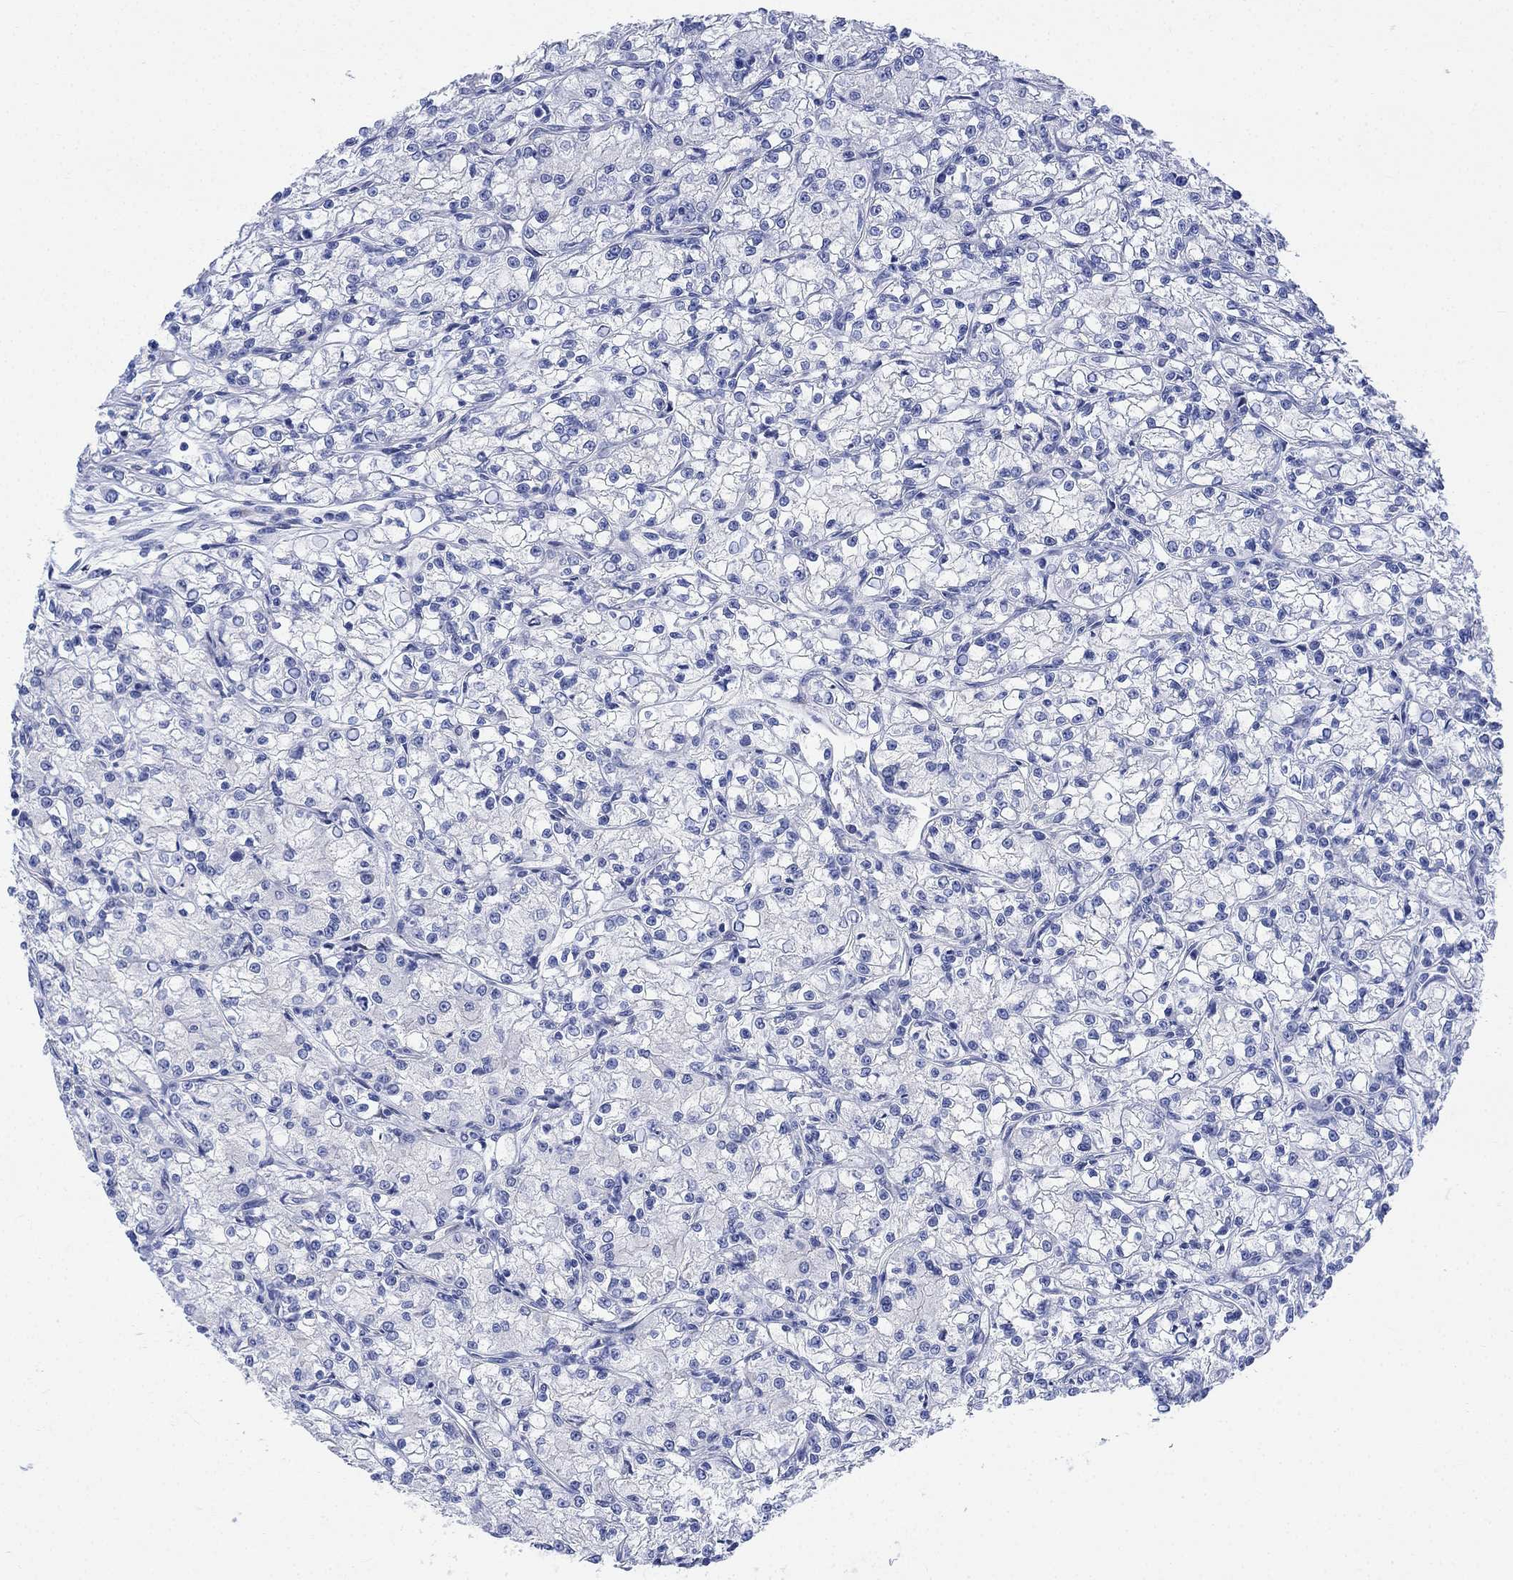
{"staining": {"intensity": "negative", "quantity": "none", "location": "none"}, "tissue": "renal cancer", "cell_type": "Tumor cells", "image_type": "cancer", "snomed": [{"axis": "morphology", "description": "Adenocarcinoma, NOS"}, {"axis": "topography", "description": "Kidney"}], "caption": "Renal cancer was stained to show a protein in brown. There is no significant staining in tumor cells.", "gene": "MYL1", "patient": {"sex": "female", "age": 59}}